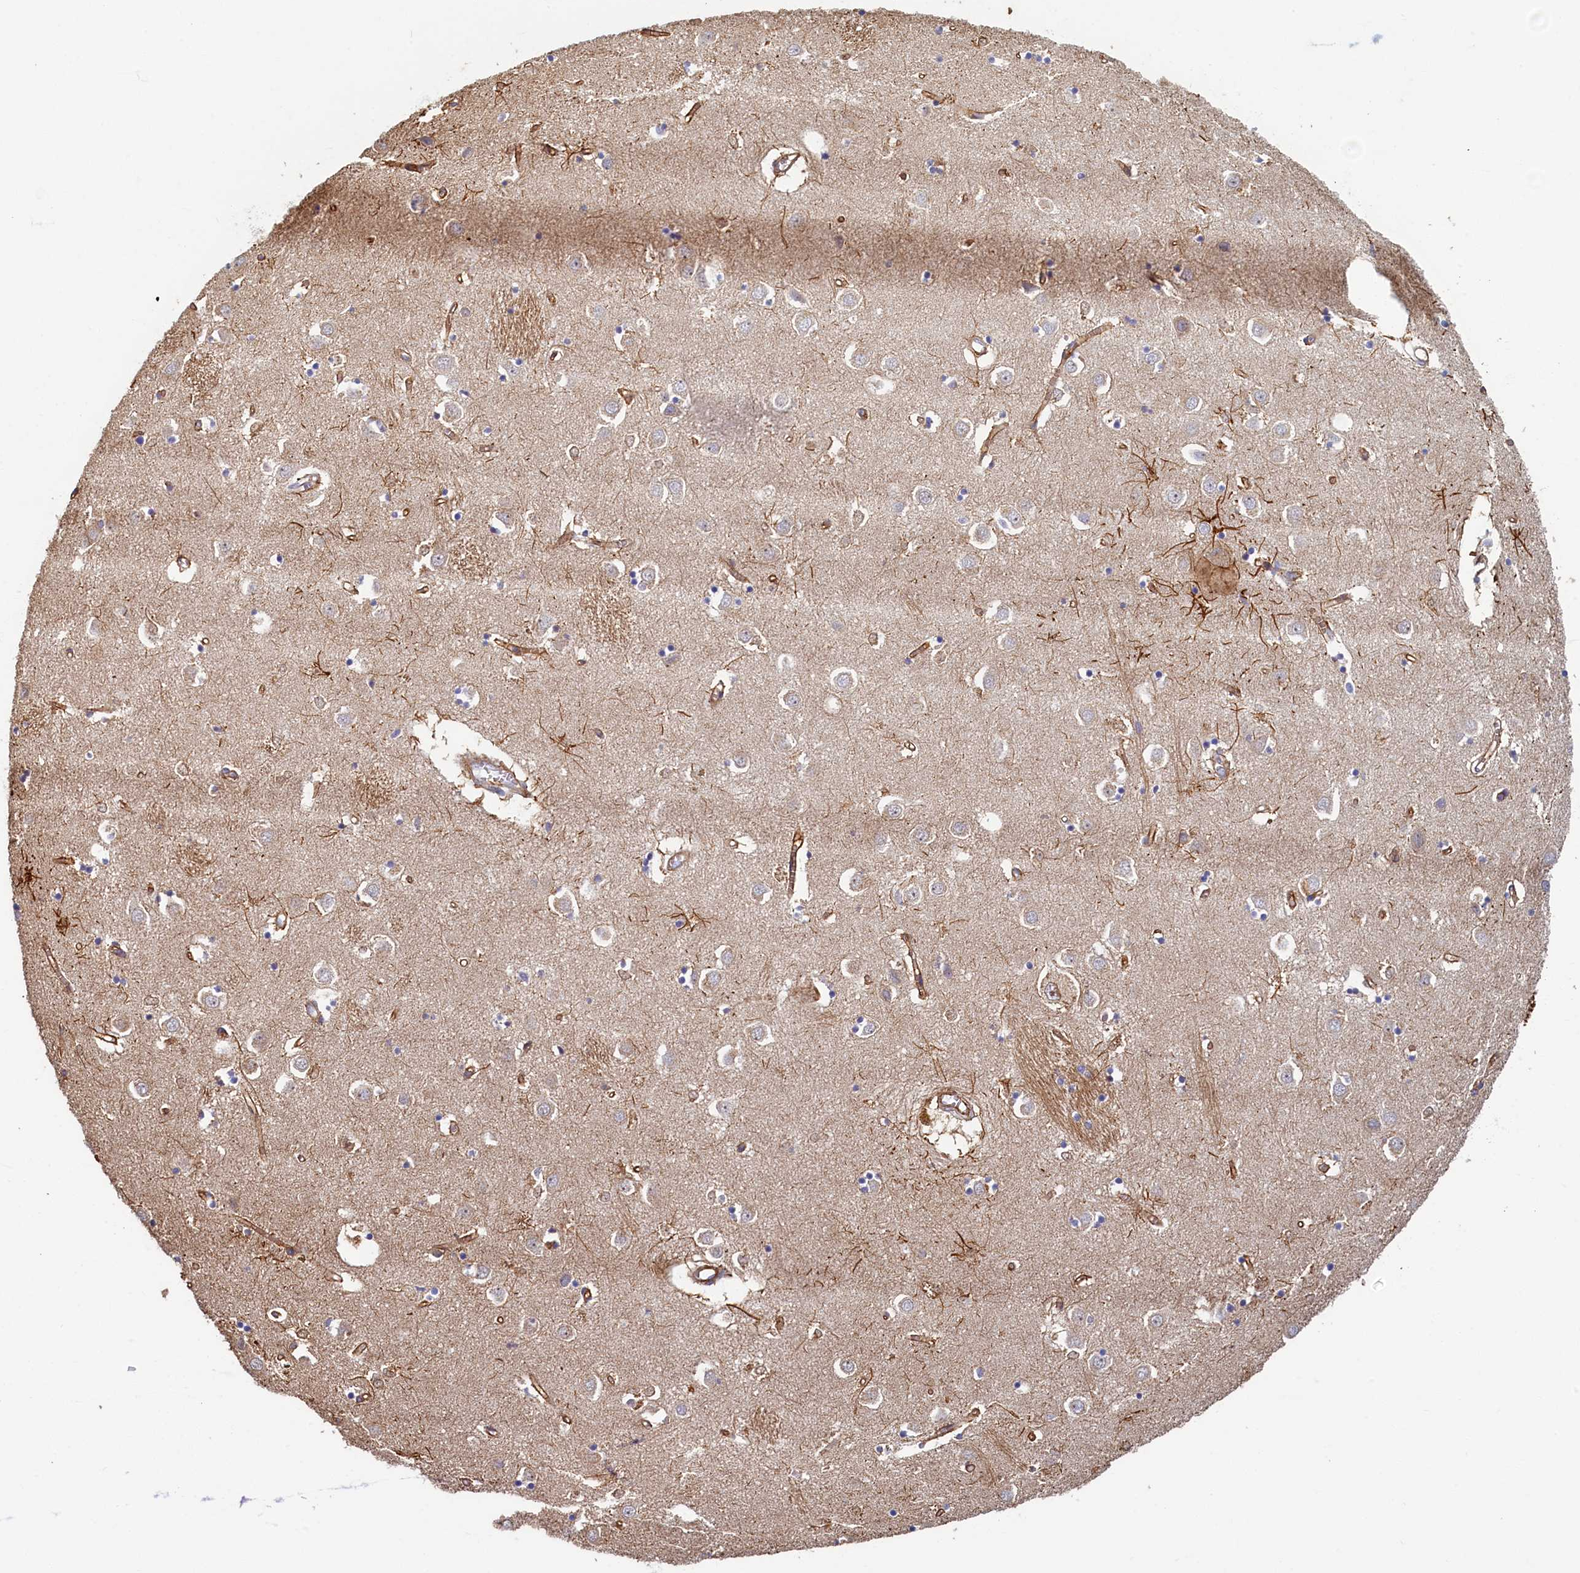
{"staining": {"intensity": "moderate", "quantity": "<25%", "location": "cytoplasmic/membranous"}, "tissue": "caudate", "cell_type": "Glial cells", "image_type": "normal", "snomed": [{"axis": "morphology", "description": "Normal tissue, NOS"}, {"axis": "topography", "description": "Lateral ventricle wall"}], "caption": "Immunohistochemistry (IHC) of normal caudate displays low levels of moderate cytoplasmic/membranous expression in approximately <25% of glial cells. (Stains: DAB (3,3'-diaminobenzidine) in brown, nuclei in blue, Microscopy: brightfield microscopy at high magnification).", "gene": "LRRC57", "patient": {"sex": "male", "age": 70}}